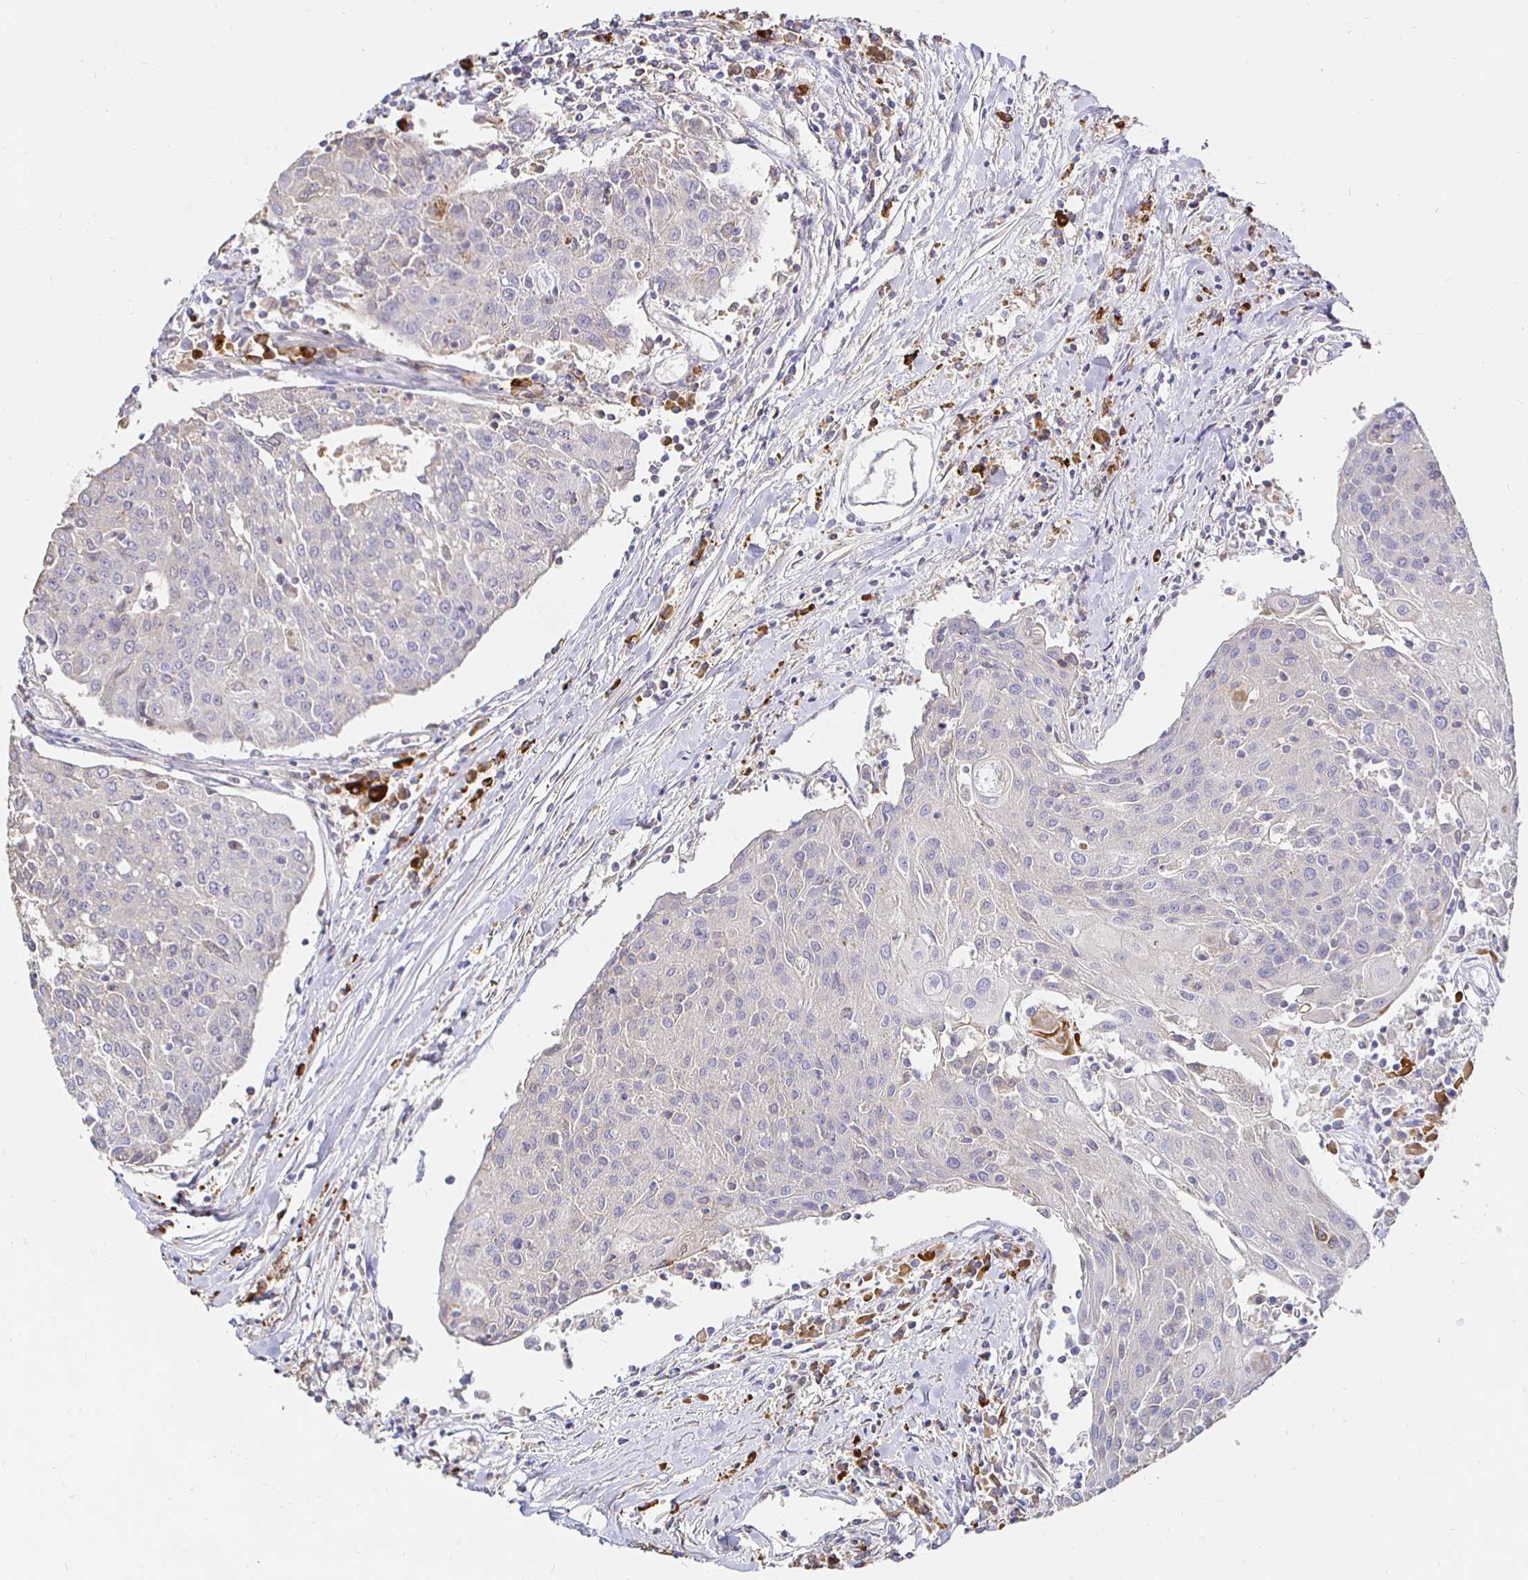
{"staining": {"intensity": "negative", "quantity": "none", "location": "none"}, "tissue": "urothelial cancer", "cell_type": "Tumor cells", "image_type": "cancer", "snomed": [{"axis": "morphology", "description": "Urothelial carcinoma, High grade"}, {"axis": "topography", "description": "Urinary bladder"}], "caption": "Photomicrograph shows no protein positivity in tumor cells of urothelial cancer tissue.", "gene": "CXCR3", "patient": {"sex": "female", "age": 85}}